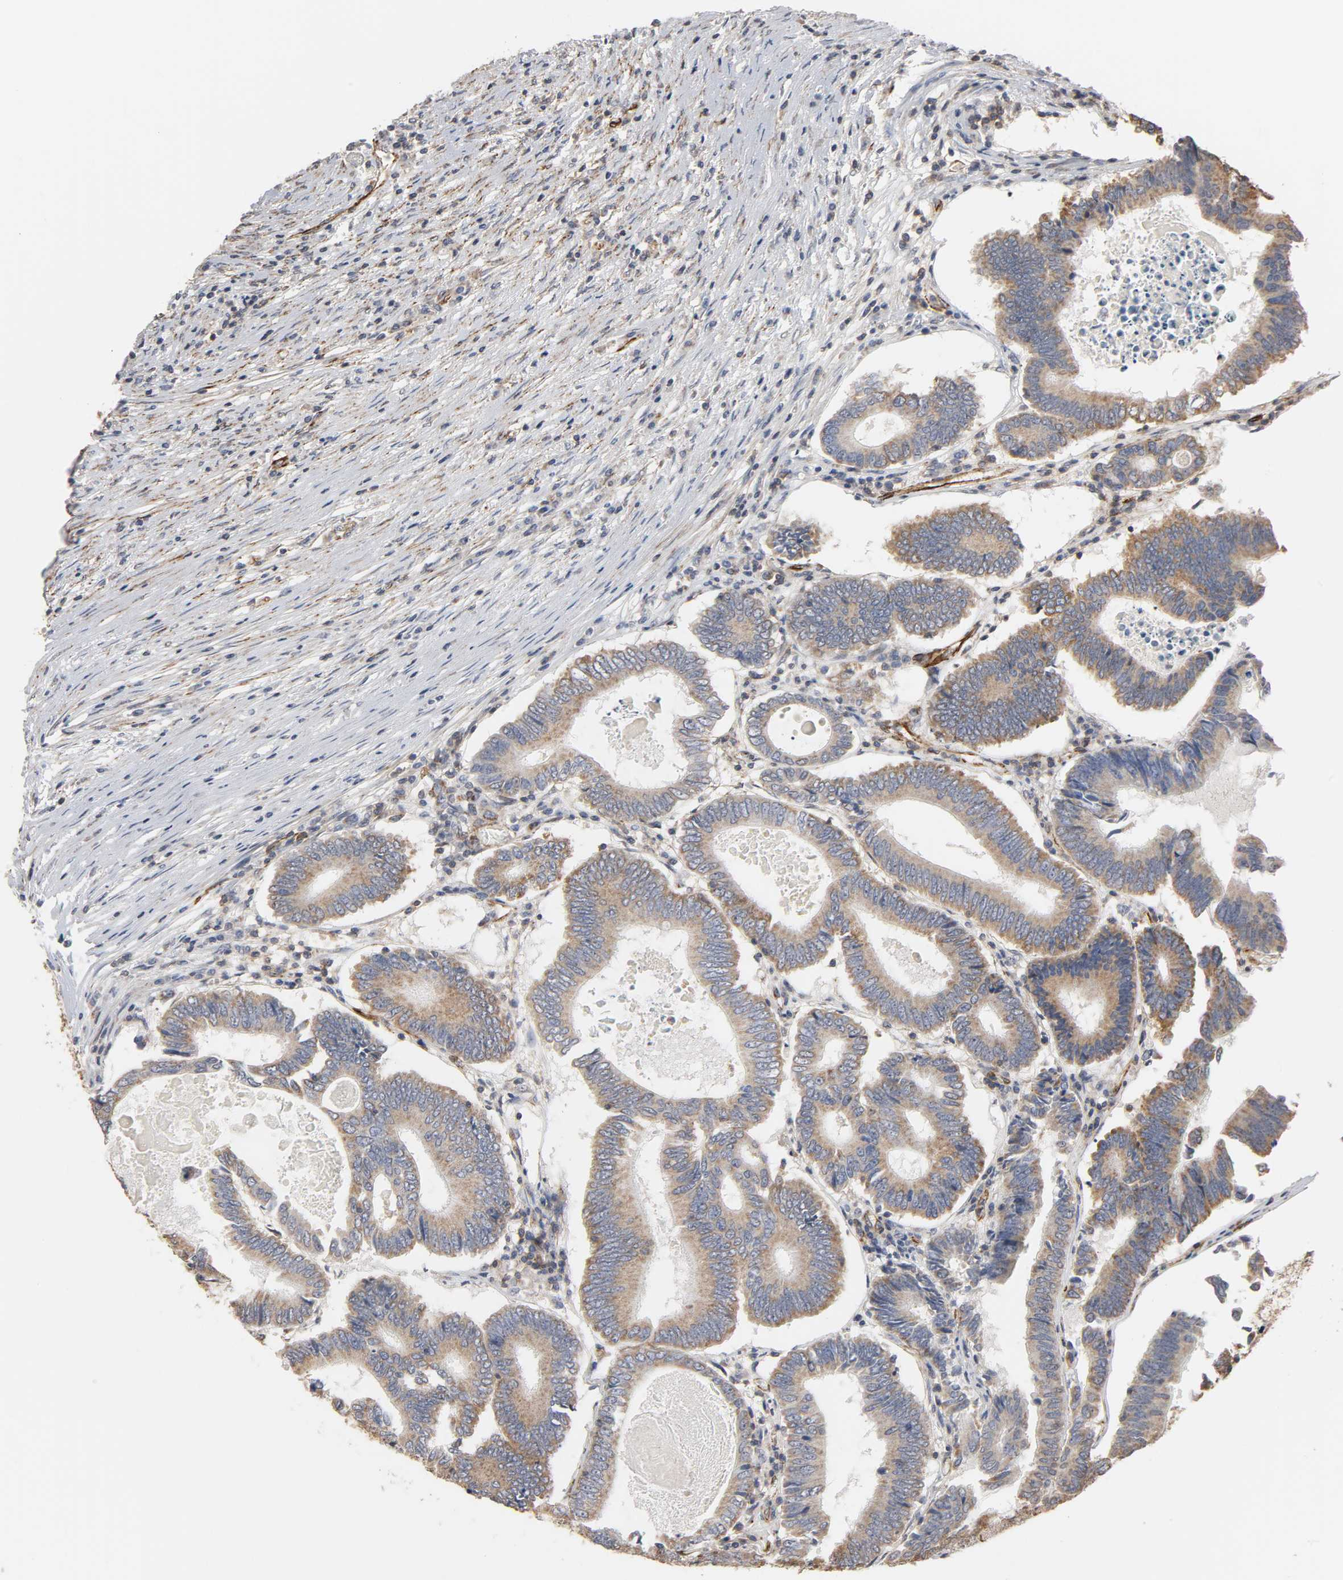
{"staining": {"intensity": "weak", "quantity": ">75%", "location": "cytoplasmic/membranous"}, "tissue": "colorectal cancer", "cell_type": "Tumor cells", "image_type": "cancer", "snomed": [{"axis": "morphology", "description": "Adenocarcinoma, NOS"}, {"axis": "topography", "description": "Colon"}], "caption": "This histopathology image exhibits adenocarcinoma (colorectal) stained with immunohistochemistry to label a protein in brown. The cytoplasmic/membranous of tumor cells show weak positivity for the protein. Nuclei are counter-stained blue.", "gene": "GNG2", "patient": {"sex": "female", "age": 78}}